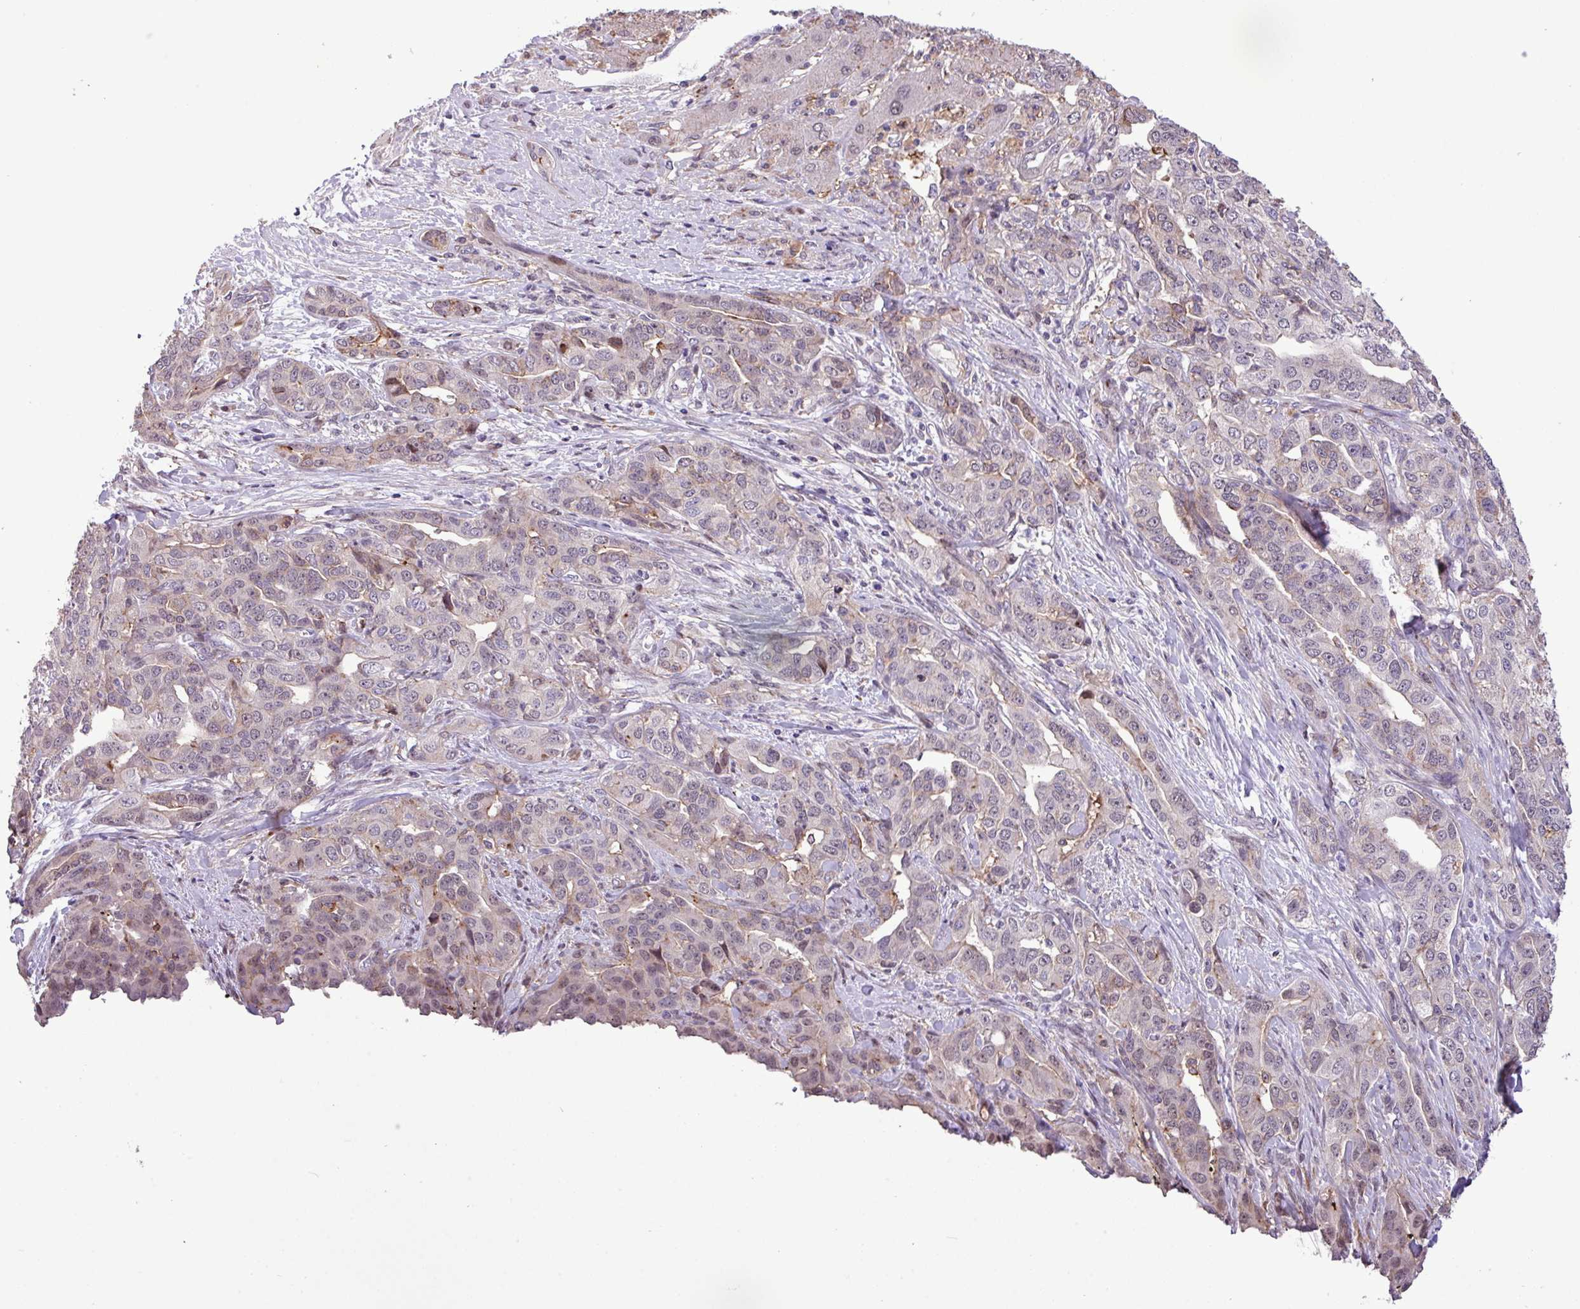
{"staining": {"intensity": "negative", "quantity": "none", "location": "none"}, "tissue": "liver cancer", "cell_type": "Tumor cells", "image_type": "cancer", "snomed": [{"axis": "morphology", "description": "Cholangiocarcinoma"}, {"axis": "topography", "description": "Liver"}], "caption": "There is no significant staining in tumor cells of cholangiocarcinoma (liver).", "gene": "RPP25L", "patient": {"sex": "male", "age": 59}}